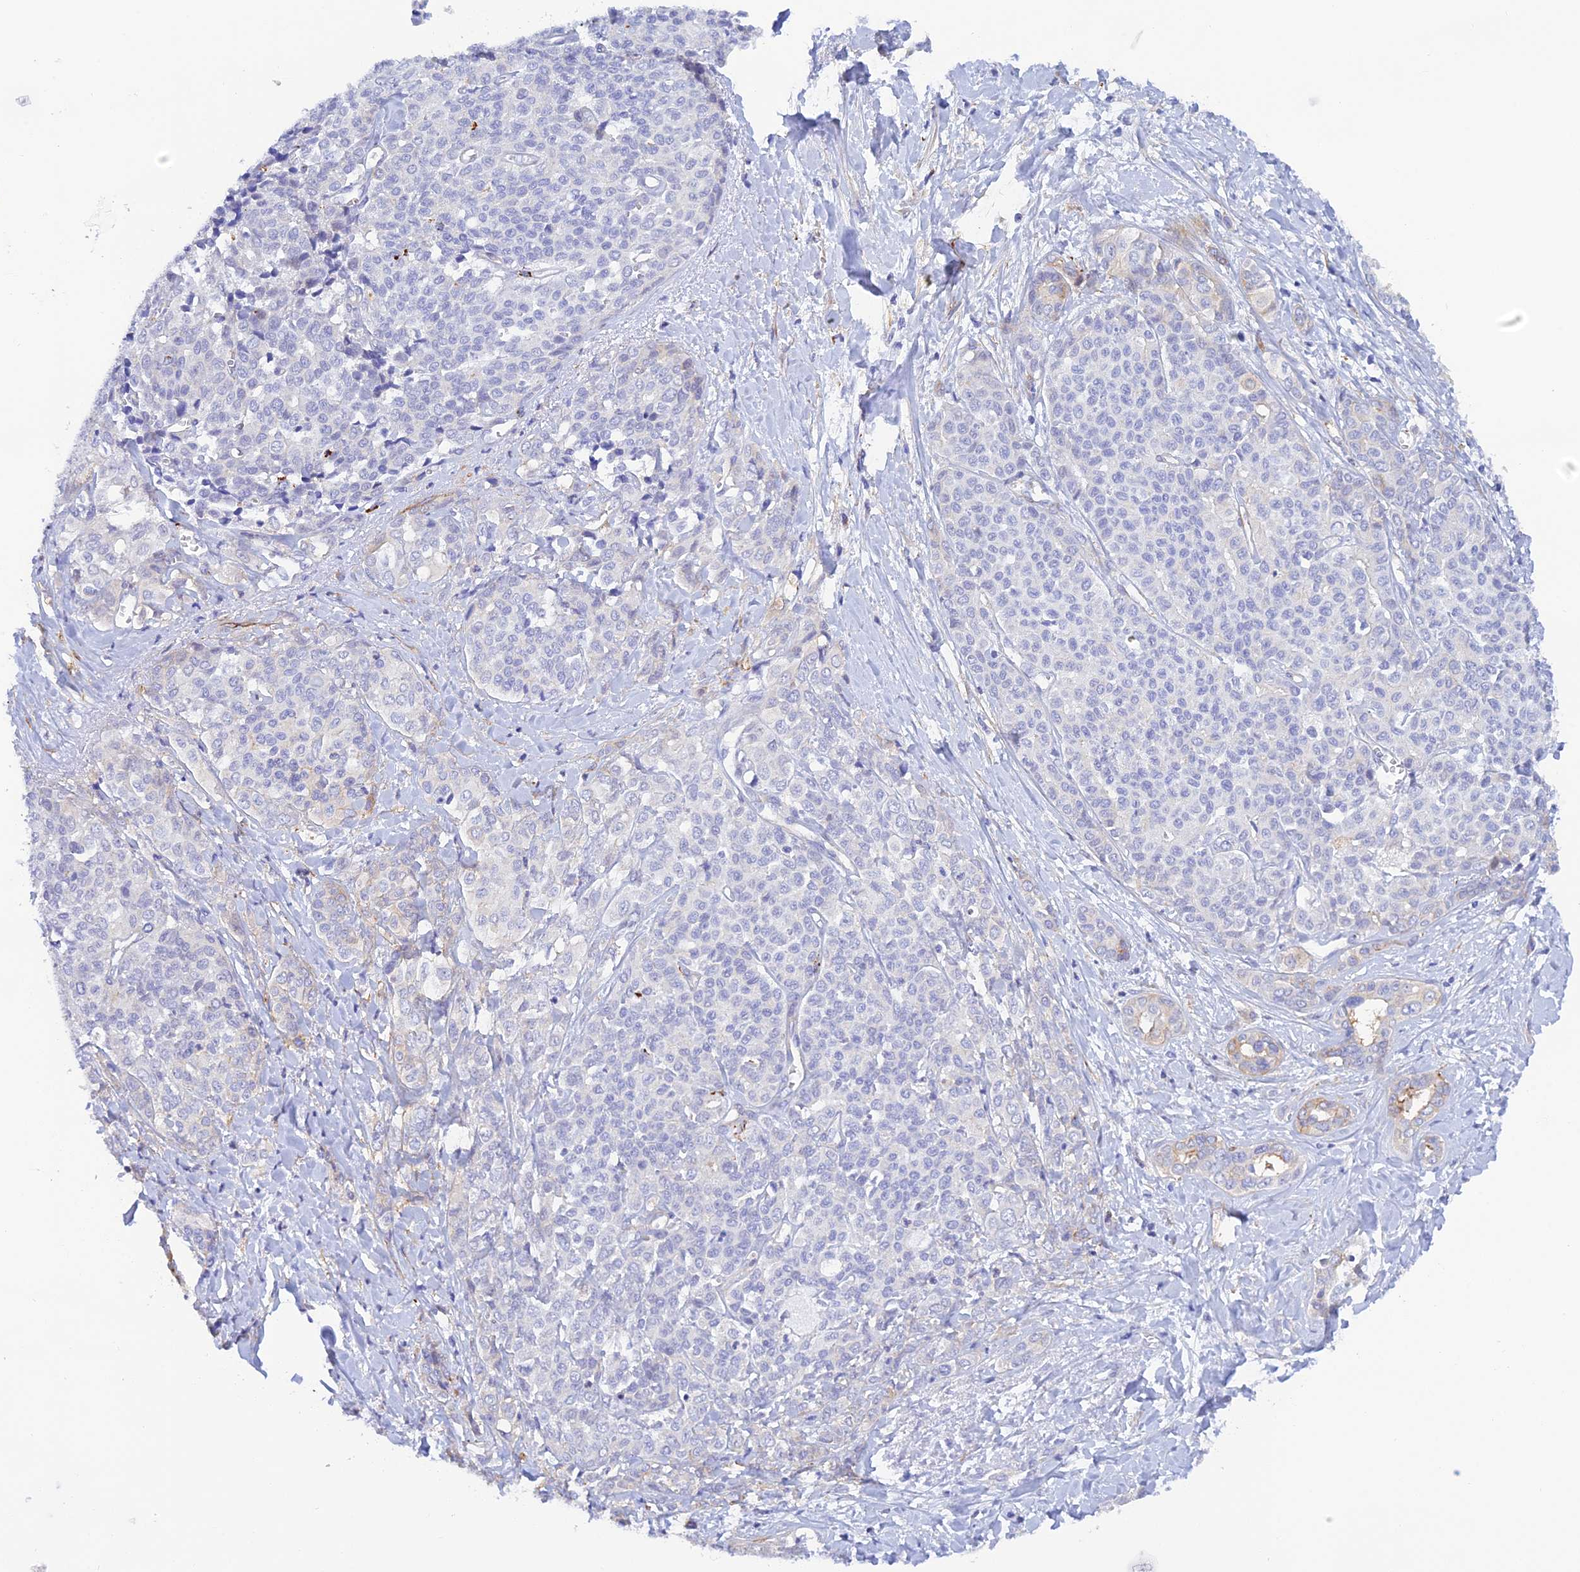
{"staining": {"intensity": "negative", "quantity": "none", "location": "none"}, "tissue": "liver cancer", "cell_type": "Tumor cells", "image_type": "cancer", "snomed": [{"axis": "morphology", "description": "Cholangiocarcinoma"}, {"axis": "topography", "description": "Liver"}], "caption": "This image is of cholangiocarcinoma (liver) stained with immunohistochemistry (IHC) to label a protein in brown with the nuclei are counter-stained blue. There is no positivity in tumor cells. Brightfield microscopy of immunohistochemistry stained with DAB (brown) and hematoxylin (blue), captured at high magnification.", "gene": "ZDHHC16", "patient": {"sex": "female", "age": 77}}